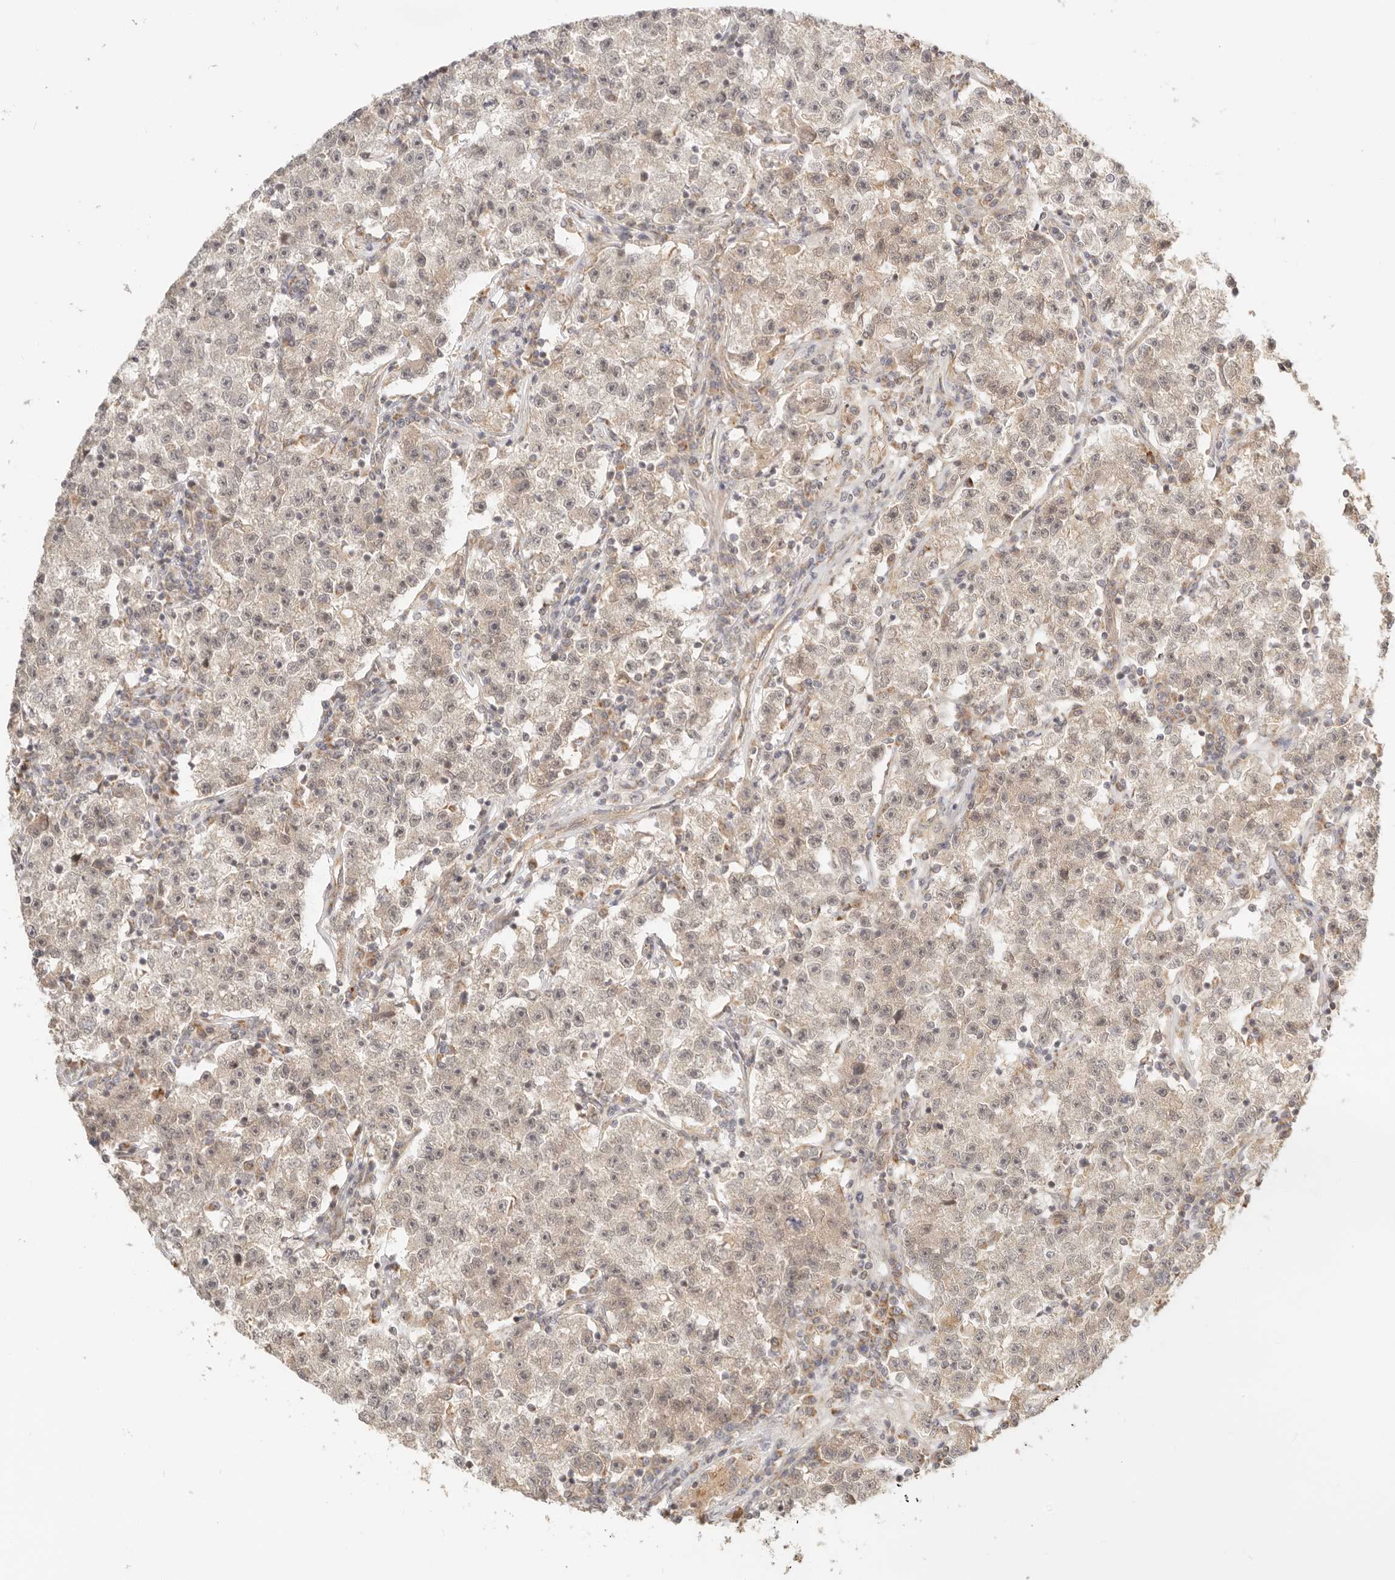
{"staining": {"intensity": "weak", "quantity": "<25%", "location": "nuclear"}, "tissue": "testis cancer", "cell_type": "Tumor cells", "image_type": "cancer", "snomed": [{"axis": "morphology", "description": "Seminoma, NOS"}, {"axis": "topography", "description": "Testis"}], "caption": "Immunohistochemistry (IHC) histopathology image of neoplastic tissue: testis cancer stained with DAB shows no significant protein positivity in tumor cells.", "gene": "BAALC", "patient": {"sex": "male", "age": 22}}